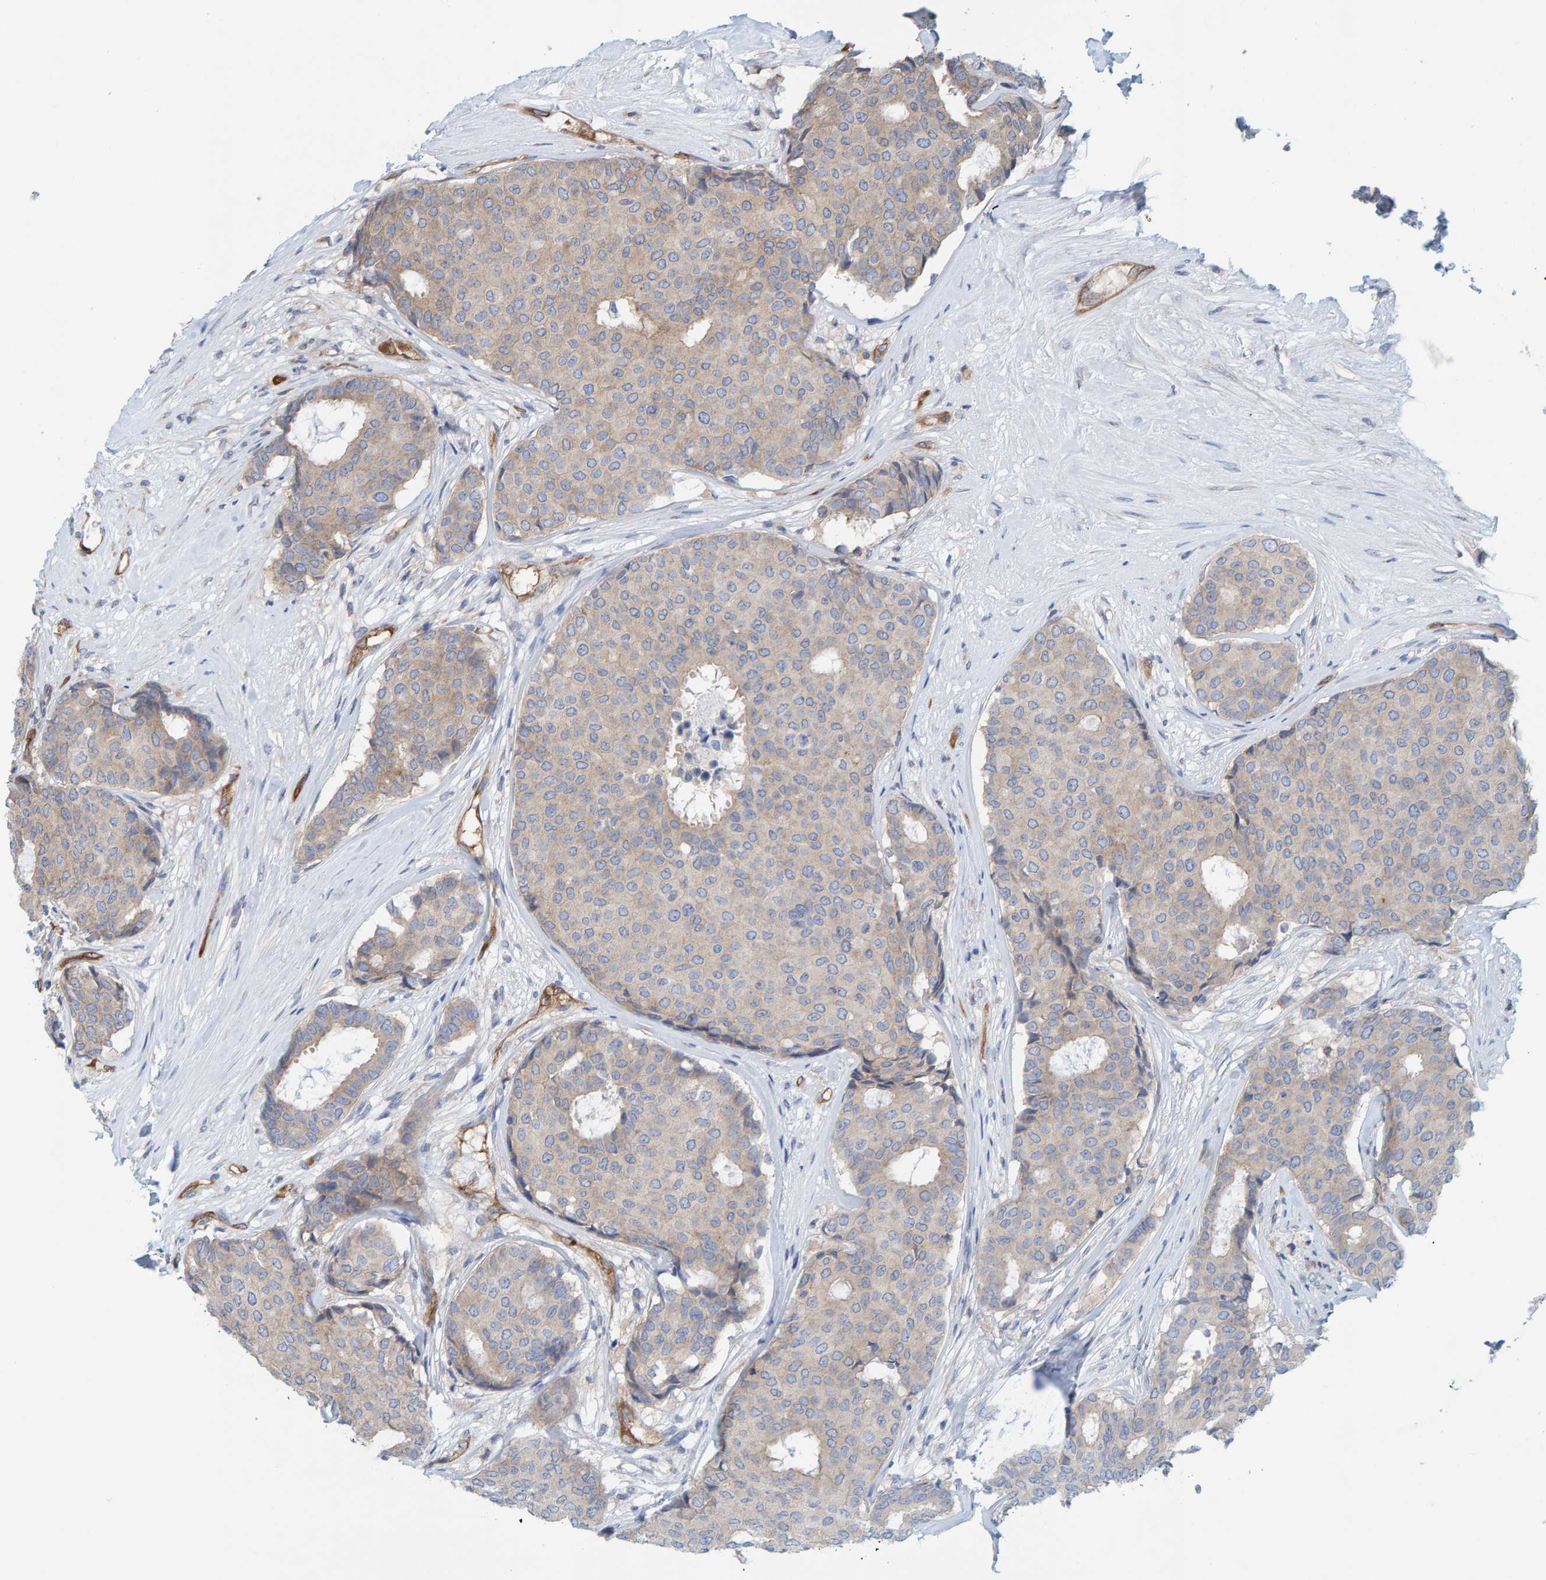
{"staining": {"intensity": "weak", "quantity": "<25%", "location": "cytoplasmic/membranous"}, "tissue": "breast cancer", "cell_type": "Tumor cells", "image_type": "cancer", "snomed": [{"axis": "morphology", "description": "Duct carcinoma"}, {"axis": "topography", "description": "Breast"}], "caption": "Histopathology image shows no significant protein expression in tumor cells of breast cancer.", "gene": "PRKD2", "patient": {"sex": "female", "age": 75}}